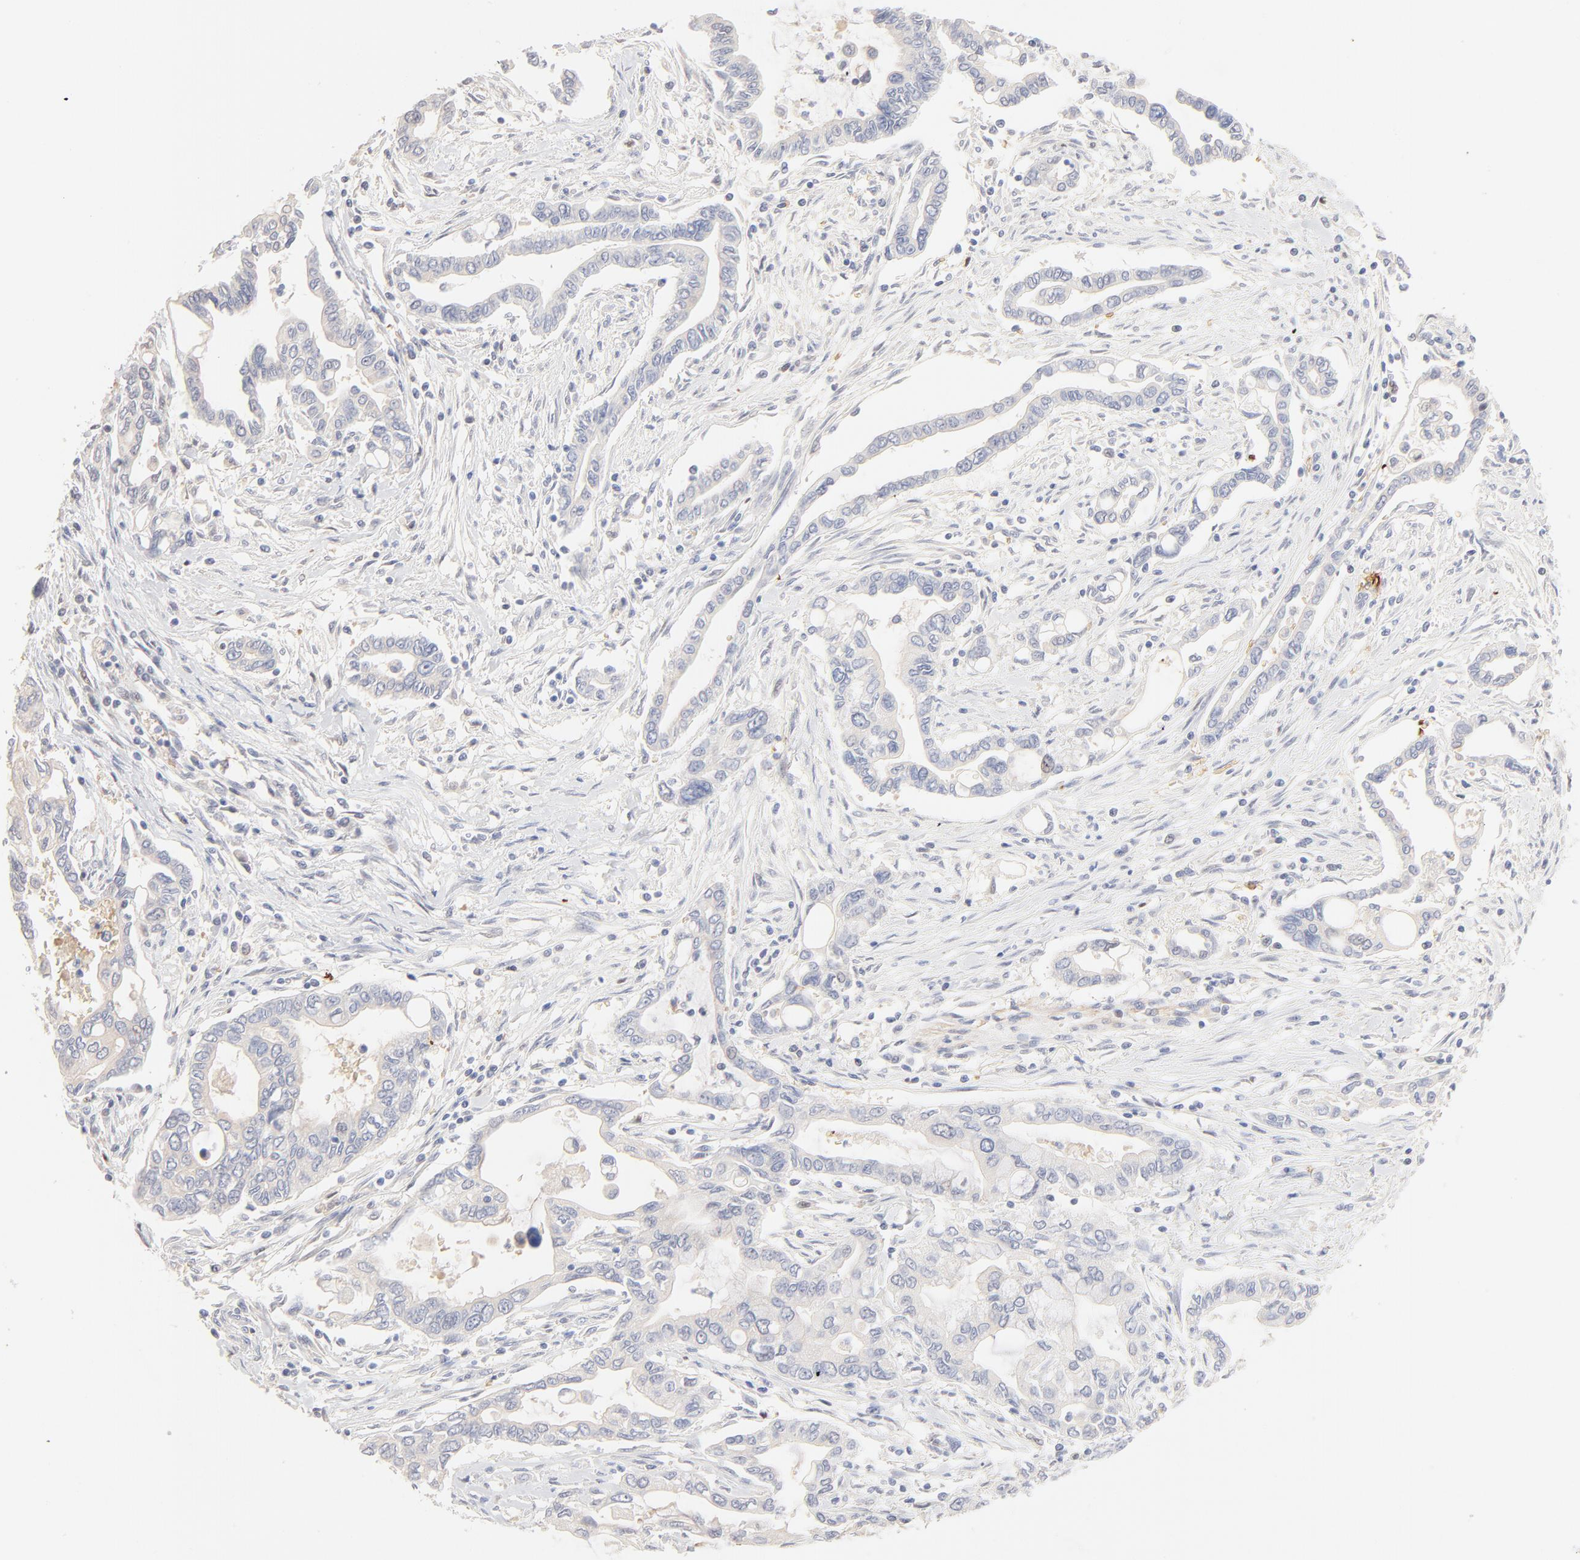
{"staining": {"intensity": "negative", "quantity": "none", "location": "none"}, "tissue": "pancreatic cancer", "cell_type": "Tumor cells", "image_type": "cancer", "snomed": [{"axis": "morphology", "description": "Adenocarcinoma, NOS"}, {"axis": "topography", "description": "Pancreas"}], "caption": "Immunohistochemistry (IHC) histopathology image of neoplastic tissue: adenocarcinoma (pancreatic) stained with DAB shows no significant protein positivity in tumor cells.", "gene": "SPTB", "patient": {"sex": "female", "age": 57}}